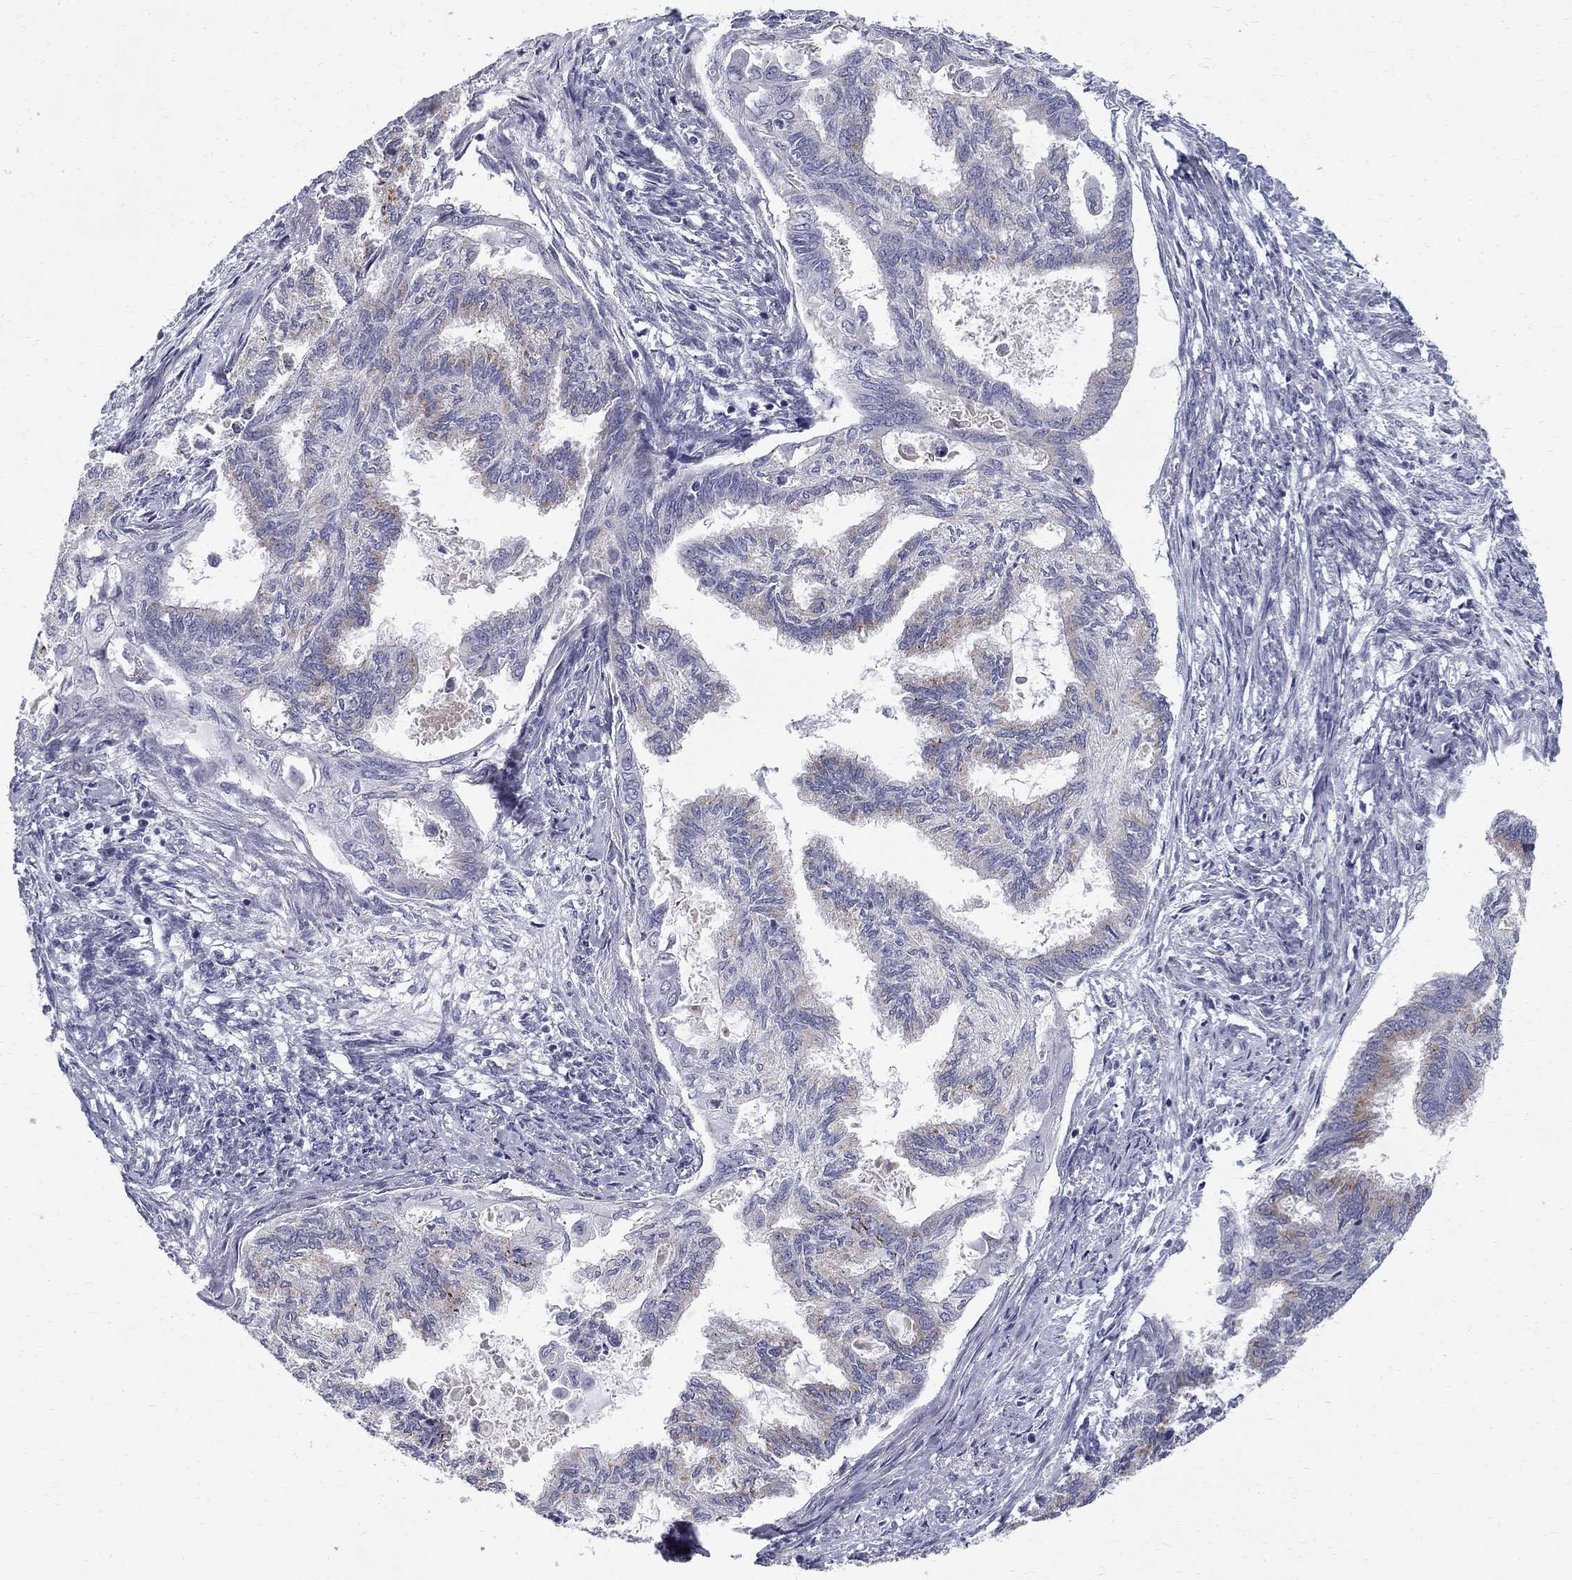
{"staining": {"intensity": "weak", "quantity": "25%-75%", "location": "cytoplasmic/membranous"}, "tissue": "endometrial cancer", "cell_type": "Tumor cells", "image_type": "cancer", "snomed": [{"axis": "morphology", "description": "Adenocarcinoma, NOS"}, {"axis": "topography", "description": "Endometrium"}], "caption": "A photomicrograph of human endometrial cancer (adenocarcinoma) stained for a protein demonstrates weak cytoplasmic/membranous brown staining in tumor cells.", "gene": "CLIC6", "patient": {"sex": "female", "age": 86}}